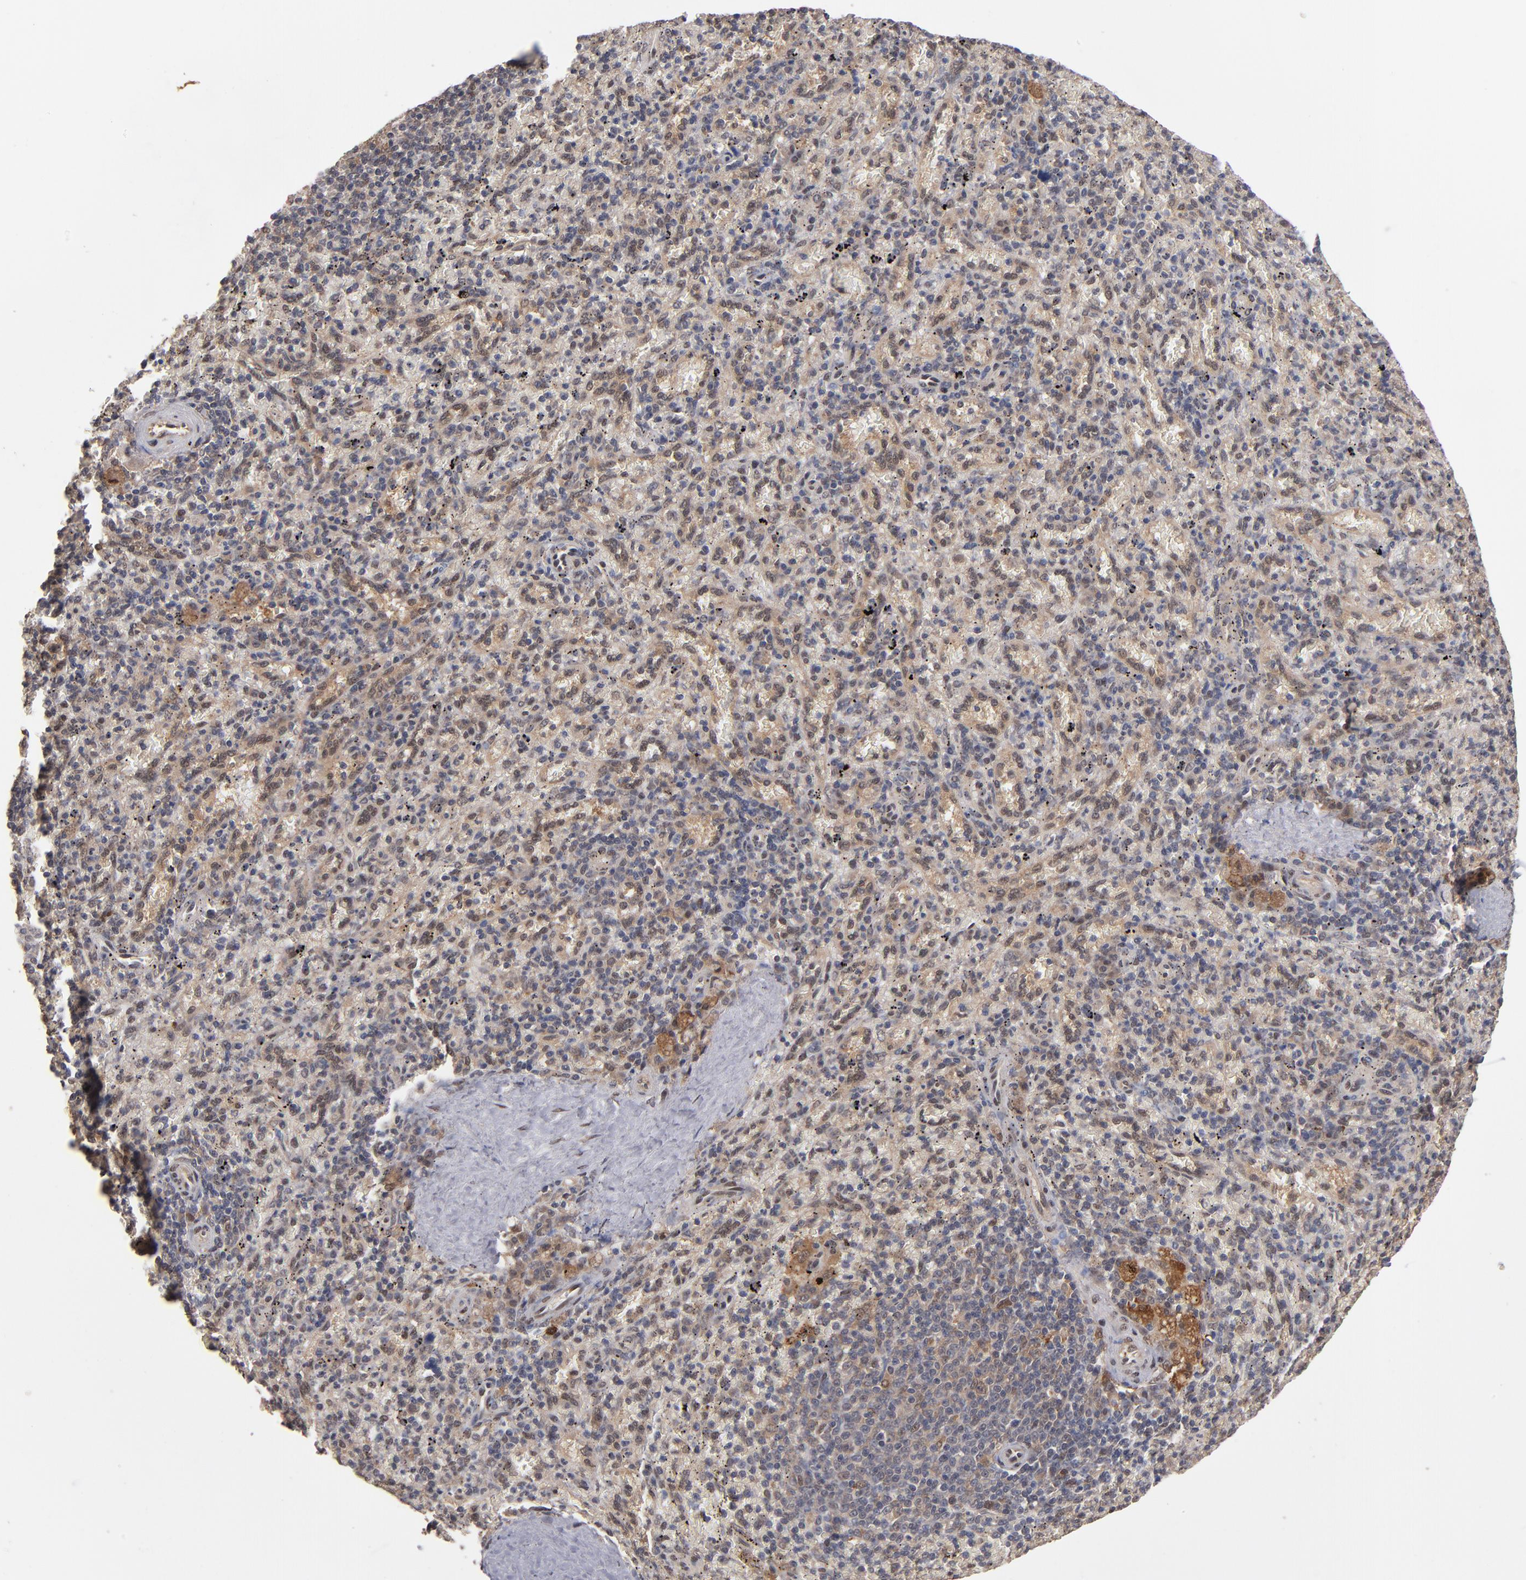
{"staining": {"intensity": "moderate", "quantity": "25%-75%", "location": "nuclear"}, "tissue": "spleen", "cell_type": "Cells in red pulp", "image_type": "normal", "snomed": [{"axis": "morphology", "description": "Normal tissue, NOS"}, {"axis": "topography", "description": "Spleen"}], "caption": "Protein analysis of benign spleen displays moderate nuclear staining in about 25%-75% of cells in red pulp.", "gene": "HUWE1", "patient": {"sex": "female", "age": 43}}